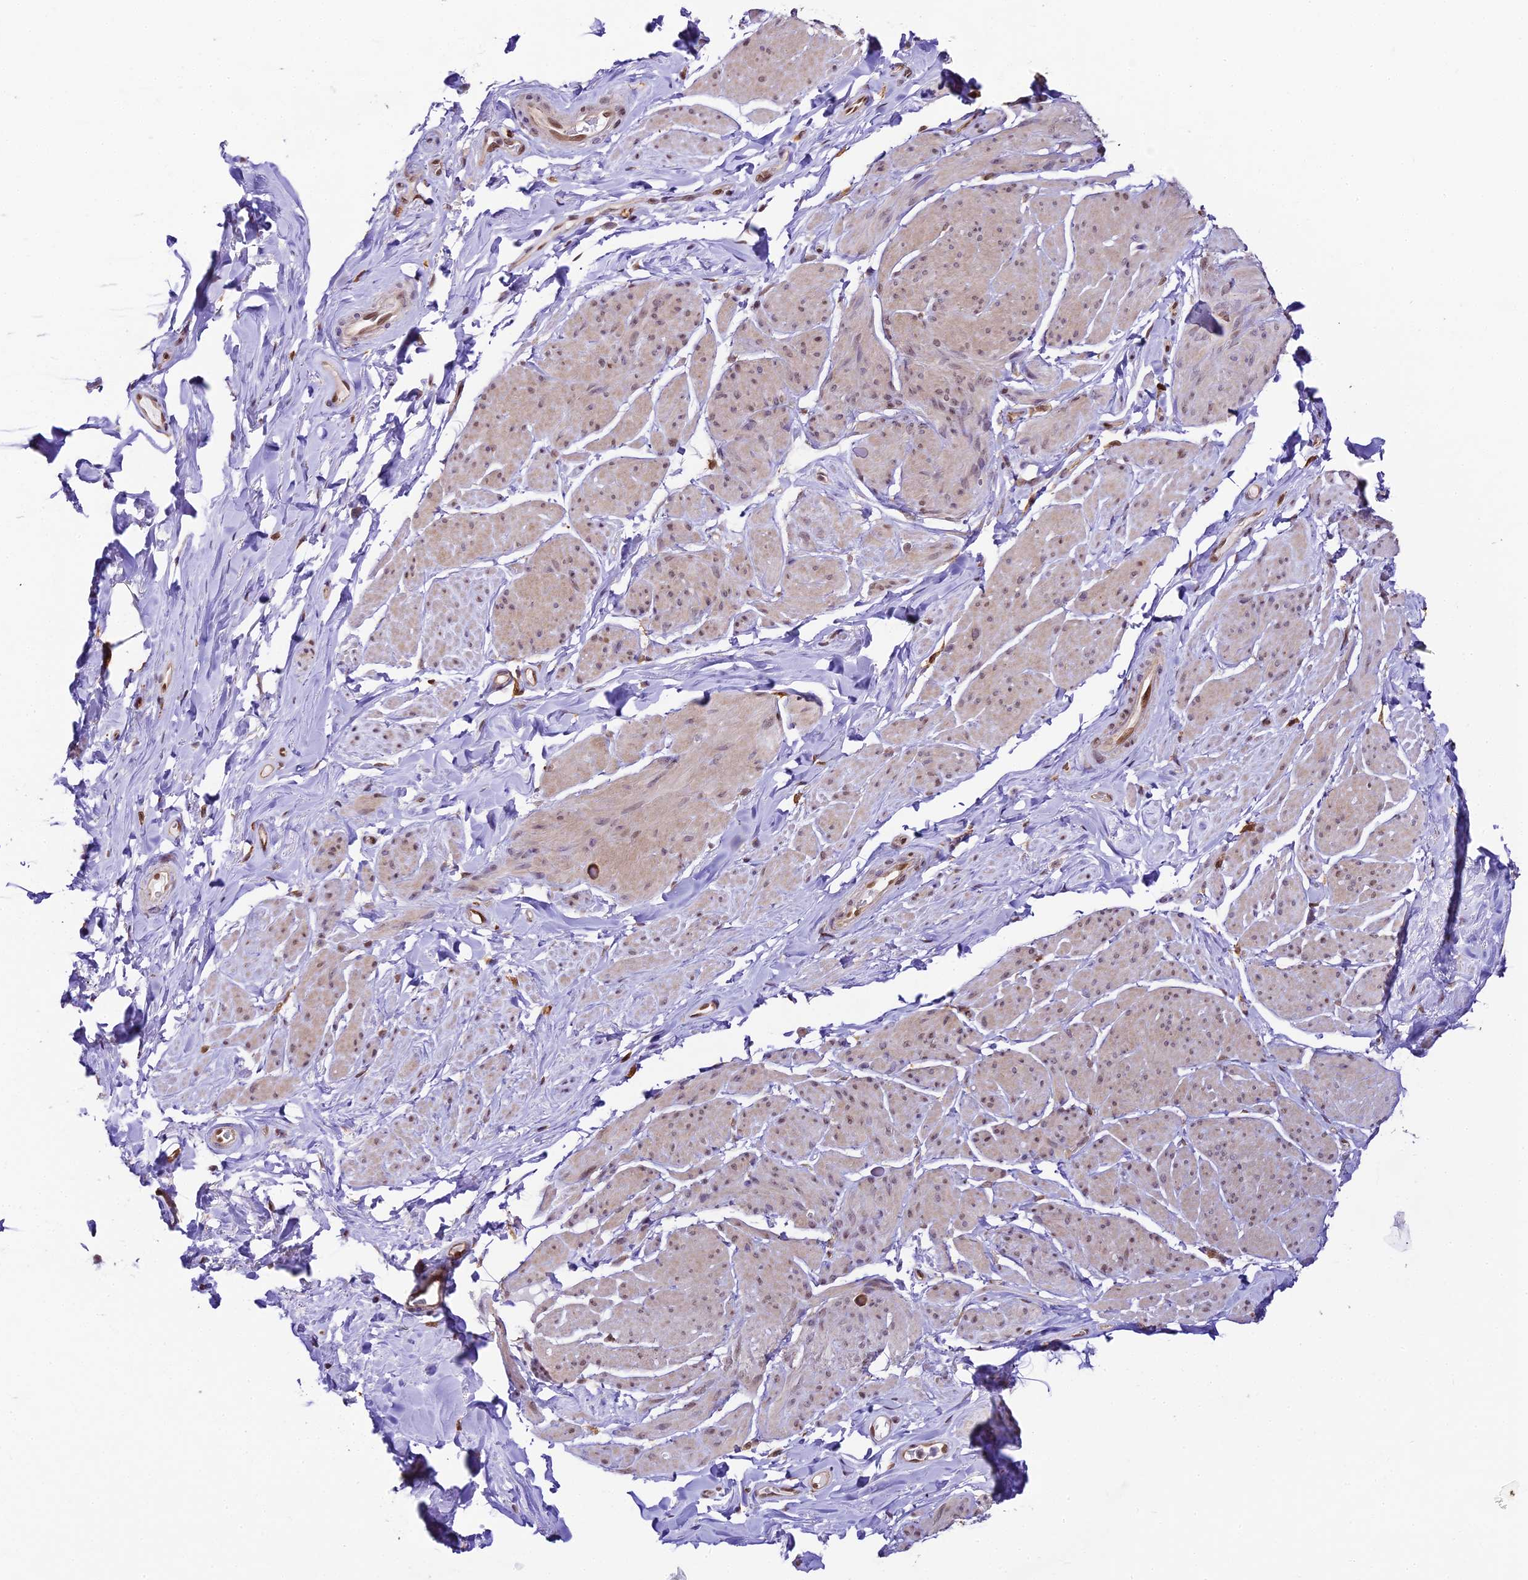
{"staining": {"intensity": "weak", "quantity": "25%-75%", "location": "cytoplasmic/membranous,nuclear"}, "tissue": "smooth muscle", "cell_type": "Smooth muscle cells", "image_type": "normal", "snomed": [{"axis": "morphology", "description": "Normal tissue, NOS"}, {"axis": "topography", "description": "Smooth muscle"}, {"axis": "topography", "description": "Peripheral nerve tissue"}], "caption": "Protein staining of benign smooth muscle reveals weak cytoplasmic/membranous,nuclear expression in approximately 25%-75% of smooth muscle cells.", "gene": "TRIM22", "patient": {"sex": "male", "age": 69}}